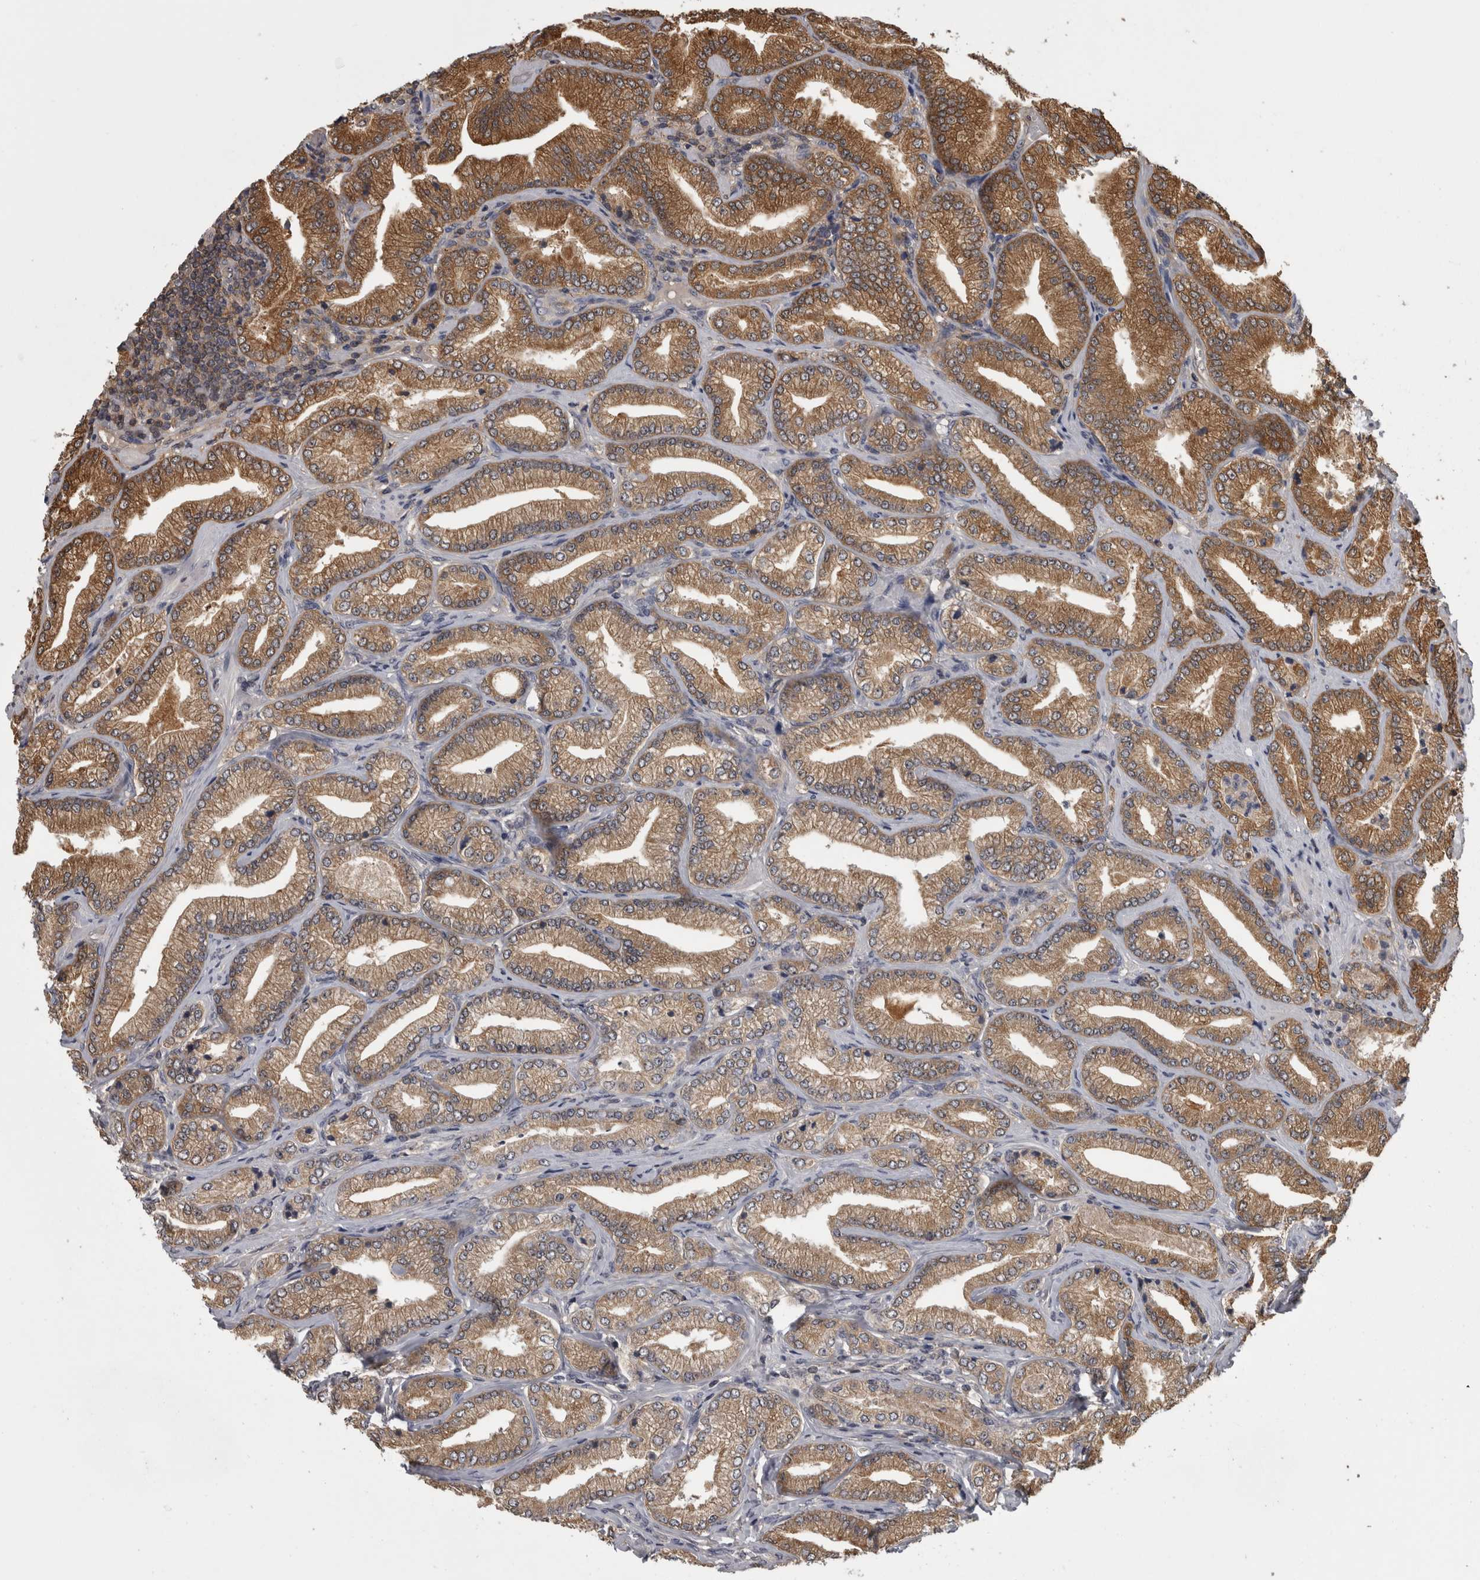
{"staining": {"intensity": "moderate", "quantity": ">75%", "location": "cytoplasmic/membranous"}, "tissue": "prostate cancer", "cell_type": "Tumor cells", "image_type": "cancer", "snomed": [{"axis": "morphology", "description": "Adenocarcinoma, Low grade"}, {"axis": "topography", "description": "Prostate"}], "caption": "Immunohistochemical staining of adenocarcinoma (low-grade) (prostate) demonstrates medium levels of moderate cytoplasmic/membranous positivity in approximately >75% of tumor cells.", "gene": "APRT", "patient": {"sex": "male", "age": 62}}